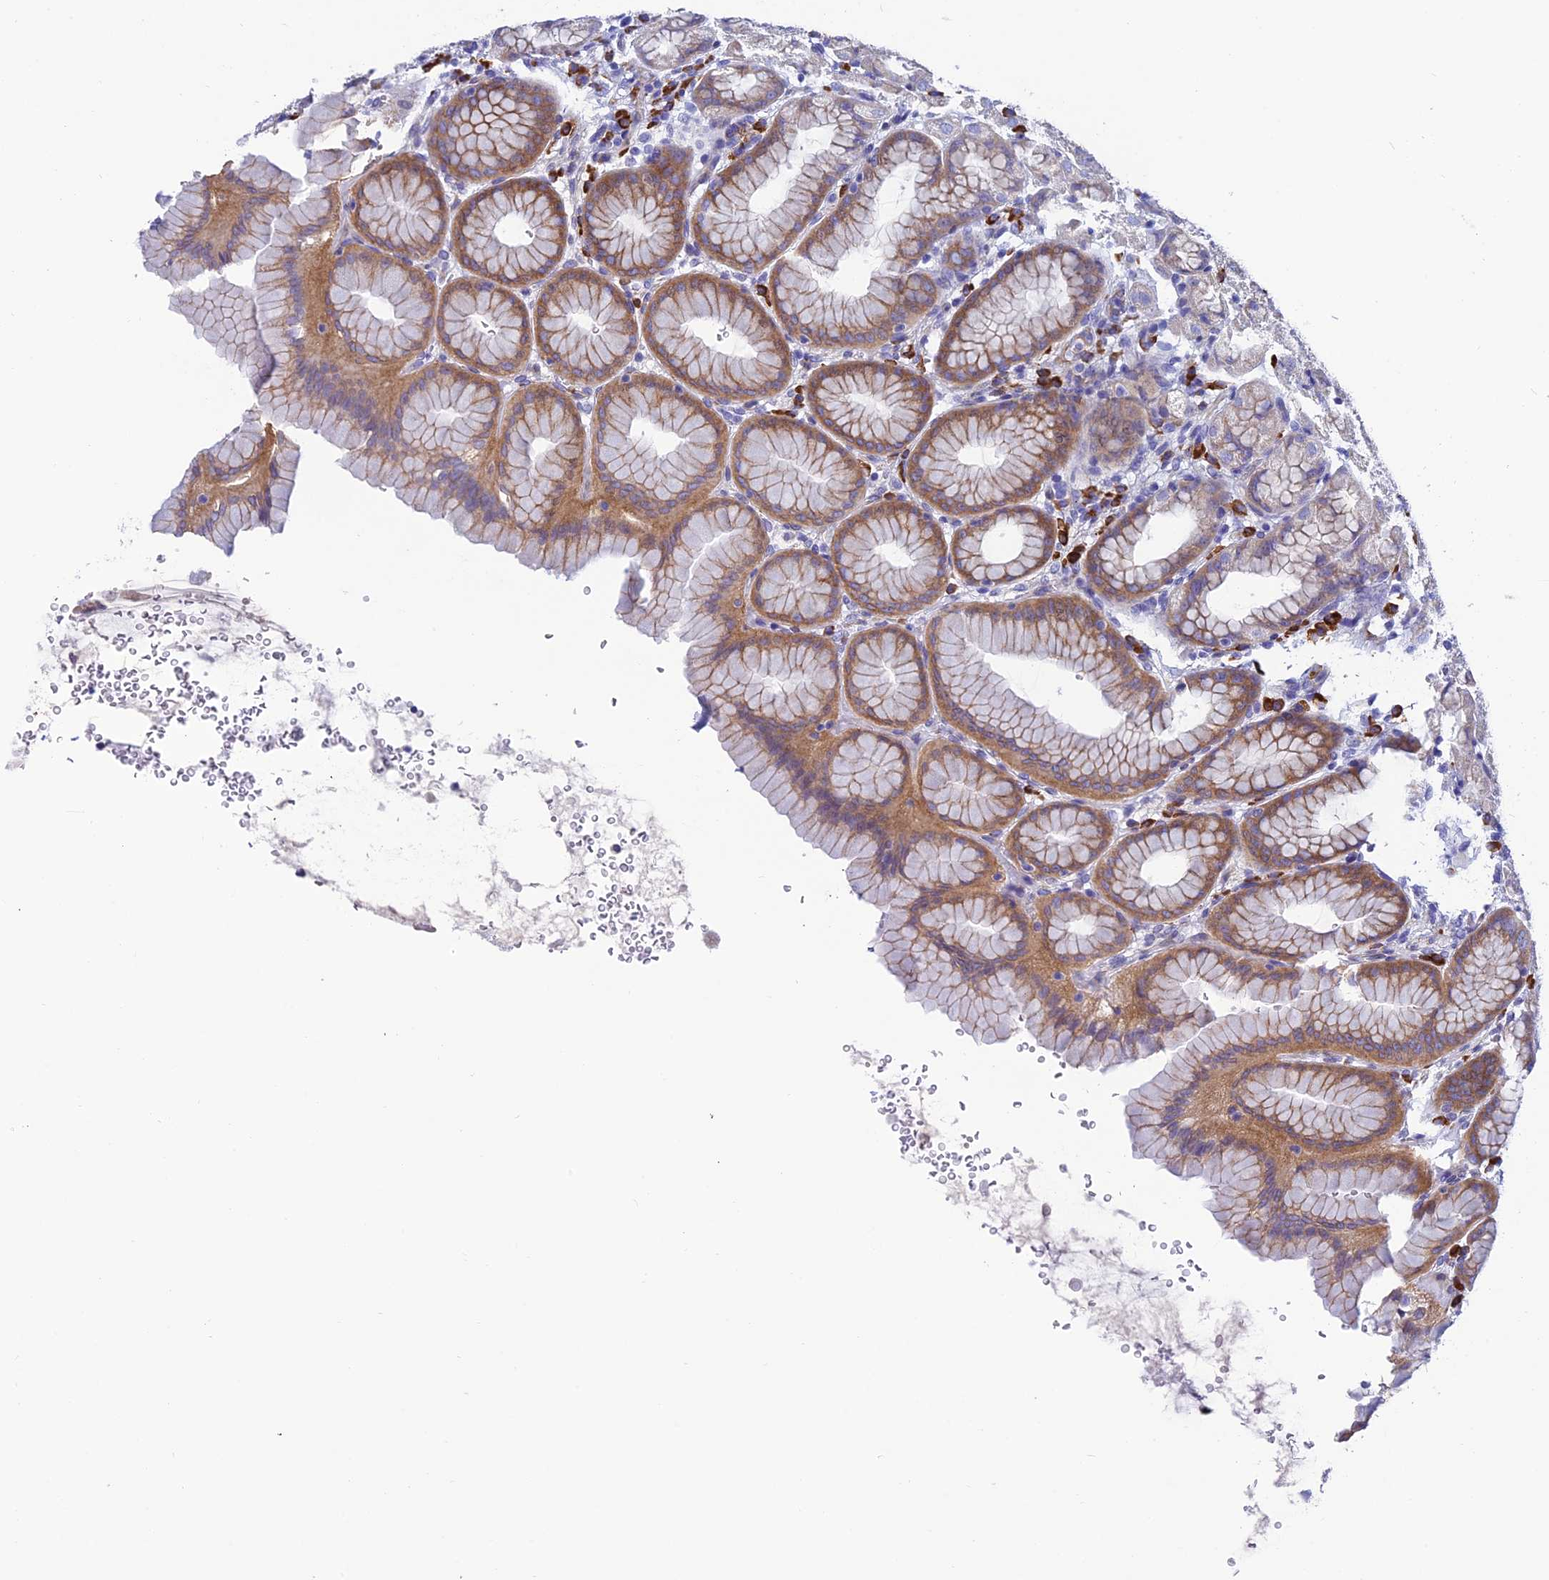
{"staining": {"intensity": "moderate", "quantity": "<25%", "location": "cytoplasmic/membranous"}, "tissue": "stomach", "cell_type": "Glandular cells", "image_type": "normal", "snomed": [{"axis": "morphology", "description": "Normal tissue, NOS"}, {"axis": "topography", "description": "Stomach"}], "caption": "Stomach stained for a protein demonstrates moderate cytoplasmic/membranous positivity in glandular cells. The staining is performed using DAB (3,3'-diaminobenzidine) brown chromogen to label protein expression. The nuclei are counter-stained blue using hematoxylin.", "gene": "MACIR", "patient": {"sex": "male", "age": 42}}